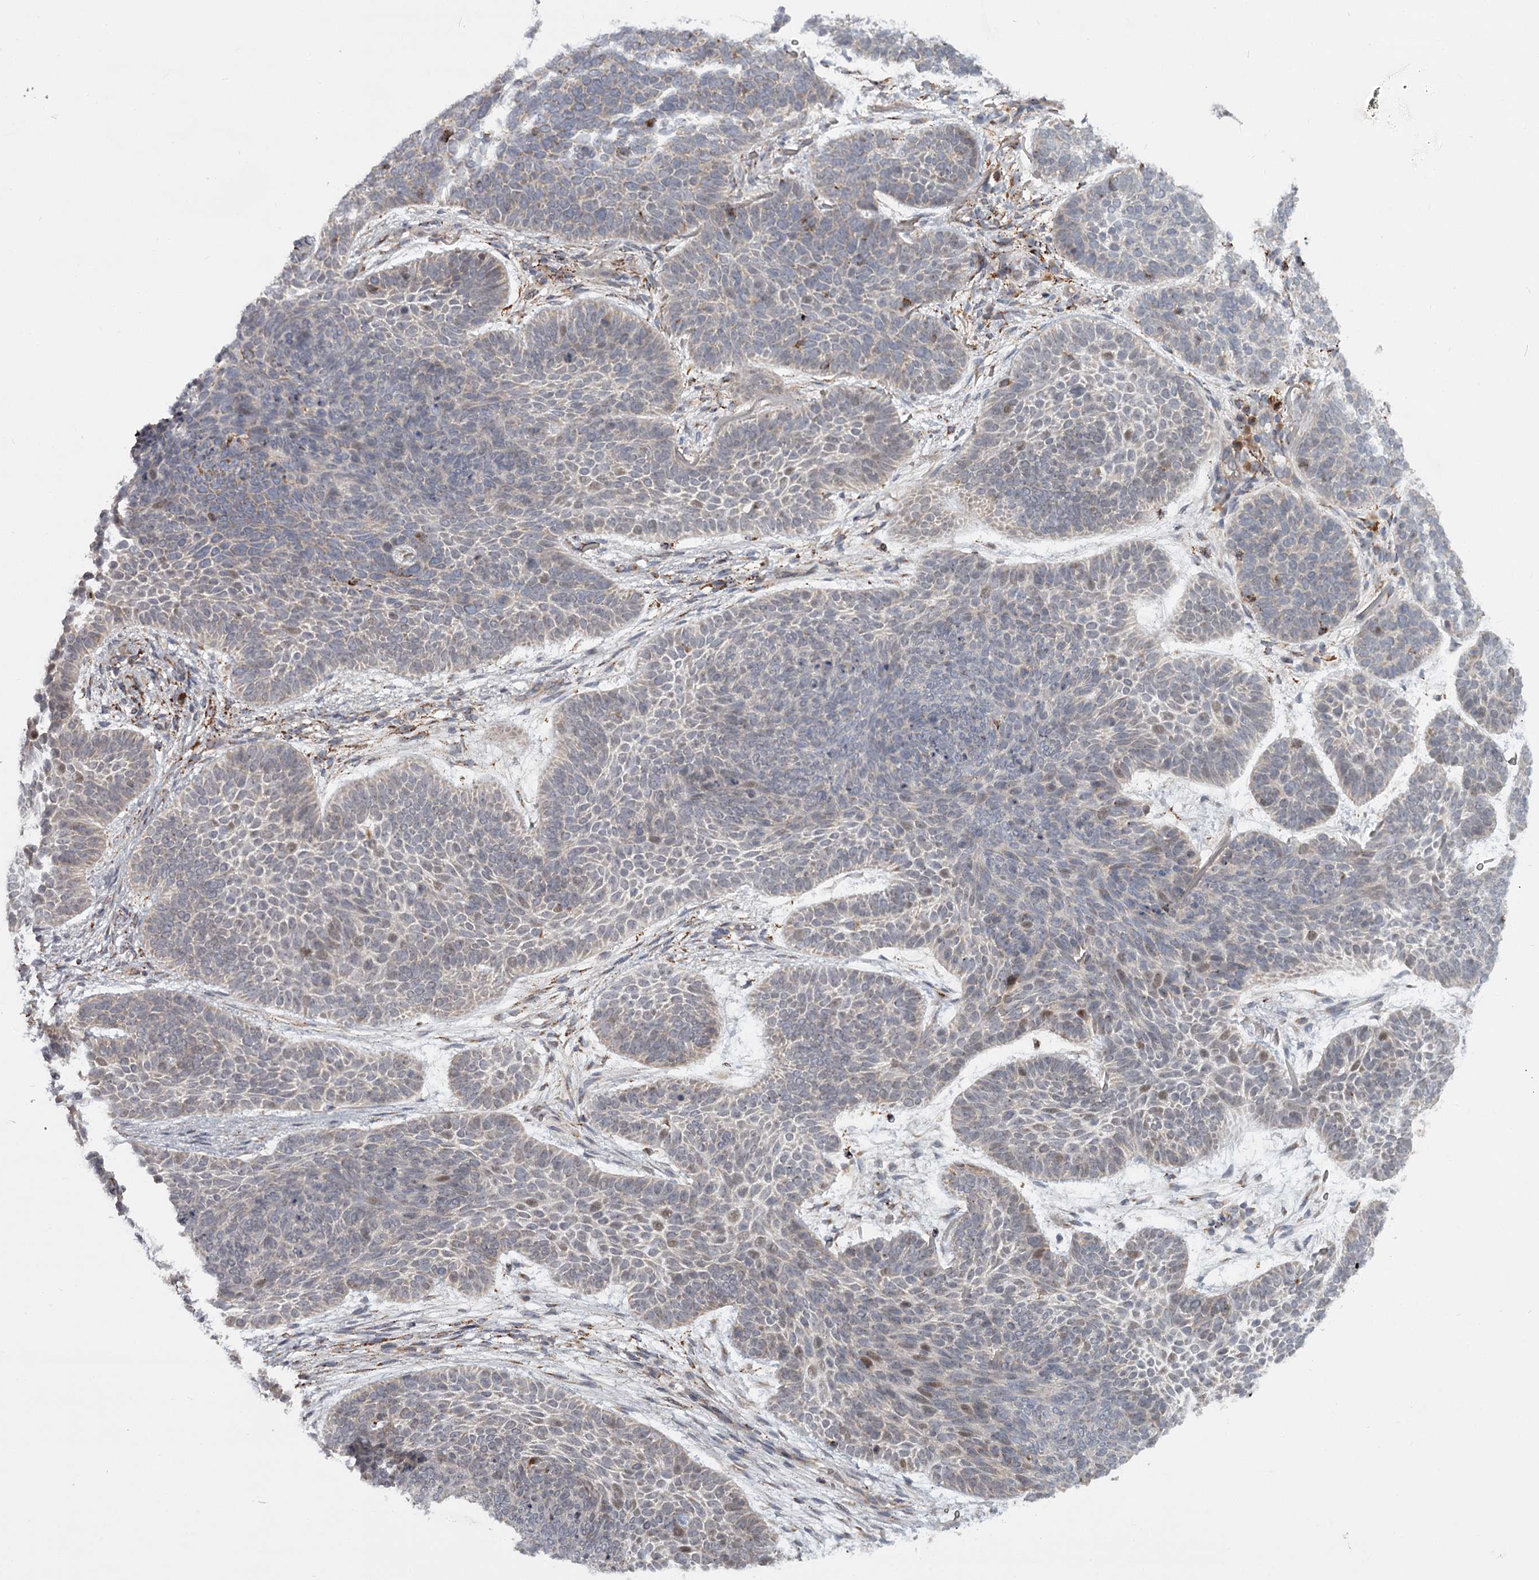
{"staining": {"intensity": "negative", "quantity": "none", "location": "none"}, "tissue": "skin cancer", "cell_type": "Tumor cells", "image_type": "cancer", "snomed": [{"axis": "morphology", "description": "Basal cell carcinoma"}, {"axis": "topography", "description": "Skin"}], "caption": "There is no significant expression in tumor cells of skin cancer (basal cell carcinoma).", "gene": "CDC123", "patient": {"sex": "male", "age": 85}}